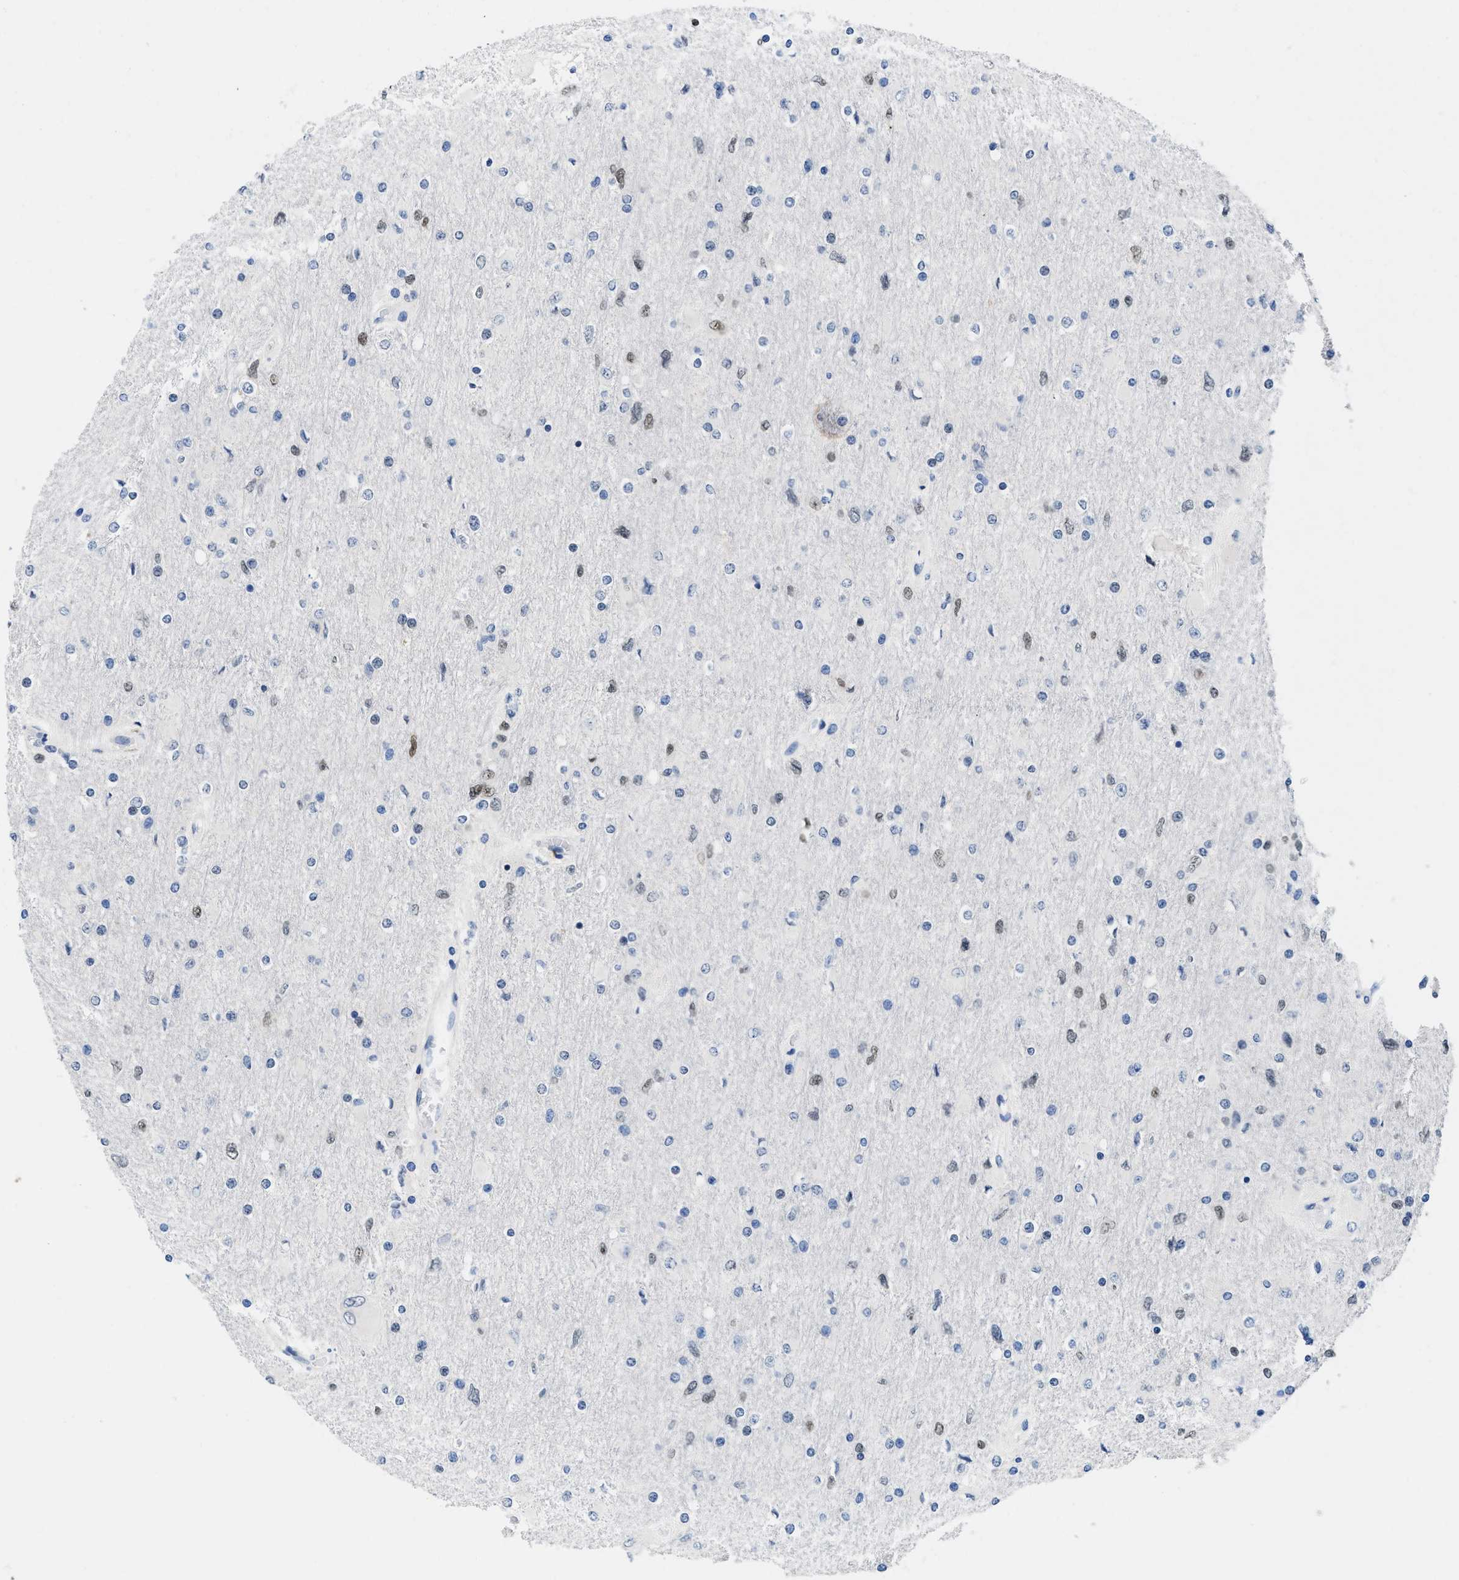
{"staining": {"intensity": "moderate", "quantity": "<25%", "location": "nuclear"}, "tissue": "glioma", "cell_type": "Tumor cells", "image_type": "cancer", "snomed": [{"axis": "morphology", "description": "Glioma, malignant, High grade"}, {"axis": "topography", "description": "Cerebral cortex"}], "caption": "High-grade glioma (malignant) stained with IHC shows moderate nuclear positivity in about <25% of tumor cells.", "gene": "NFIX", "patient": {"sex": "female", "age": 36}}